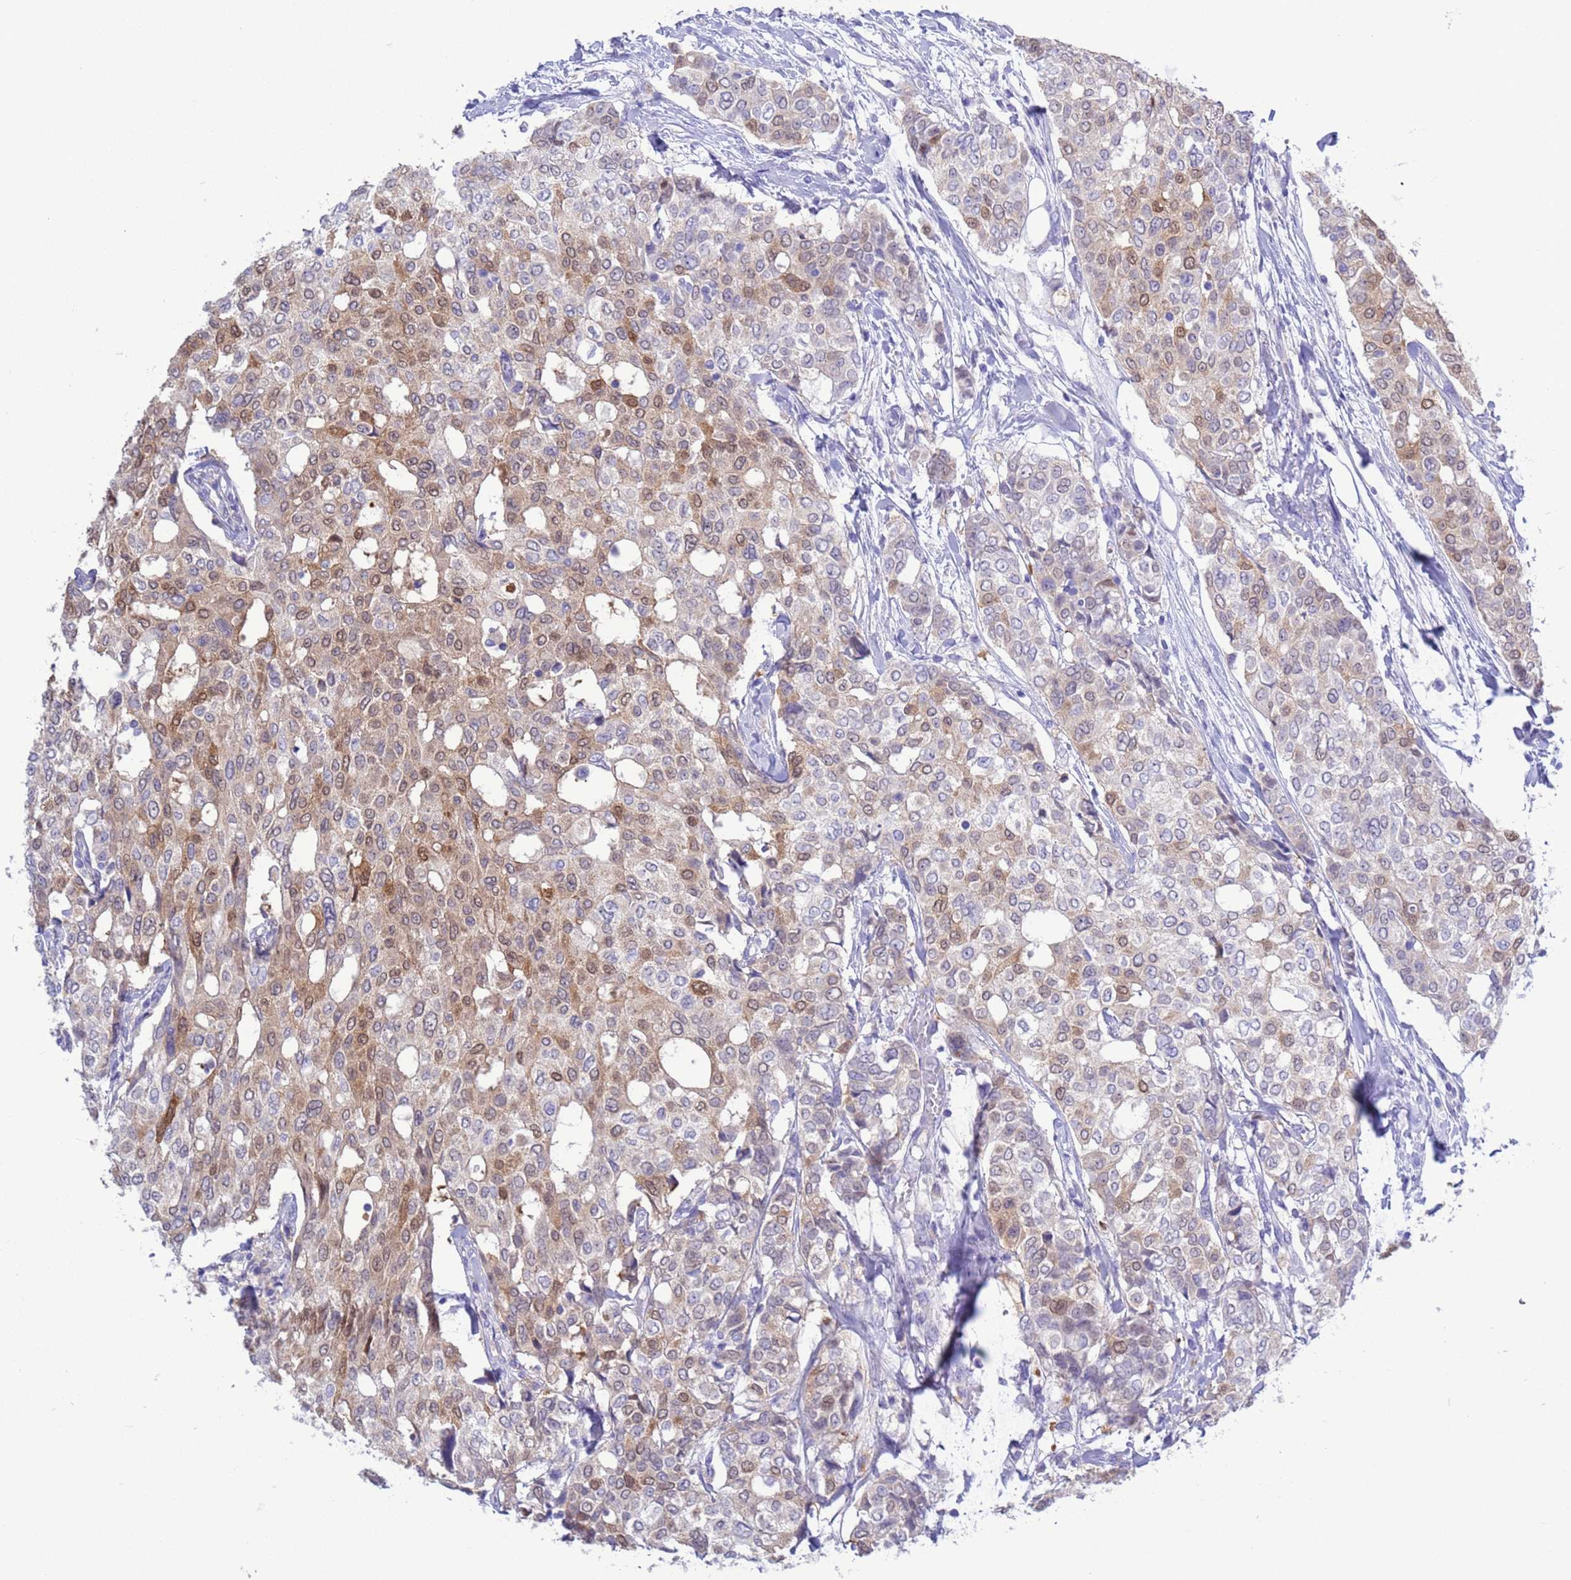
{"staining": {"intensity": "moderate", "quantity": "25%-75%", "location": "cytoplasmic/membranous,nuclear"}, "tissue": "breast cancer", "cell_type": "Tumor cells", "image_type": "cancer", "snomed": [{"axis": "morphology", "description": "Lobular carcinoma"}, {"axis": "topography", "description": "Breast"}], "caption": "Tumor cells show medium levels of moderate cytoplasmic/membranous and nuclear positivity in about 25%-75% of cells in human breast lobular carcinoma.", "gene": "GSTM1", "patient": {"sex": "female", "age": 51}}